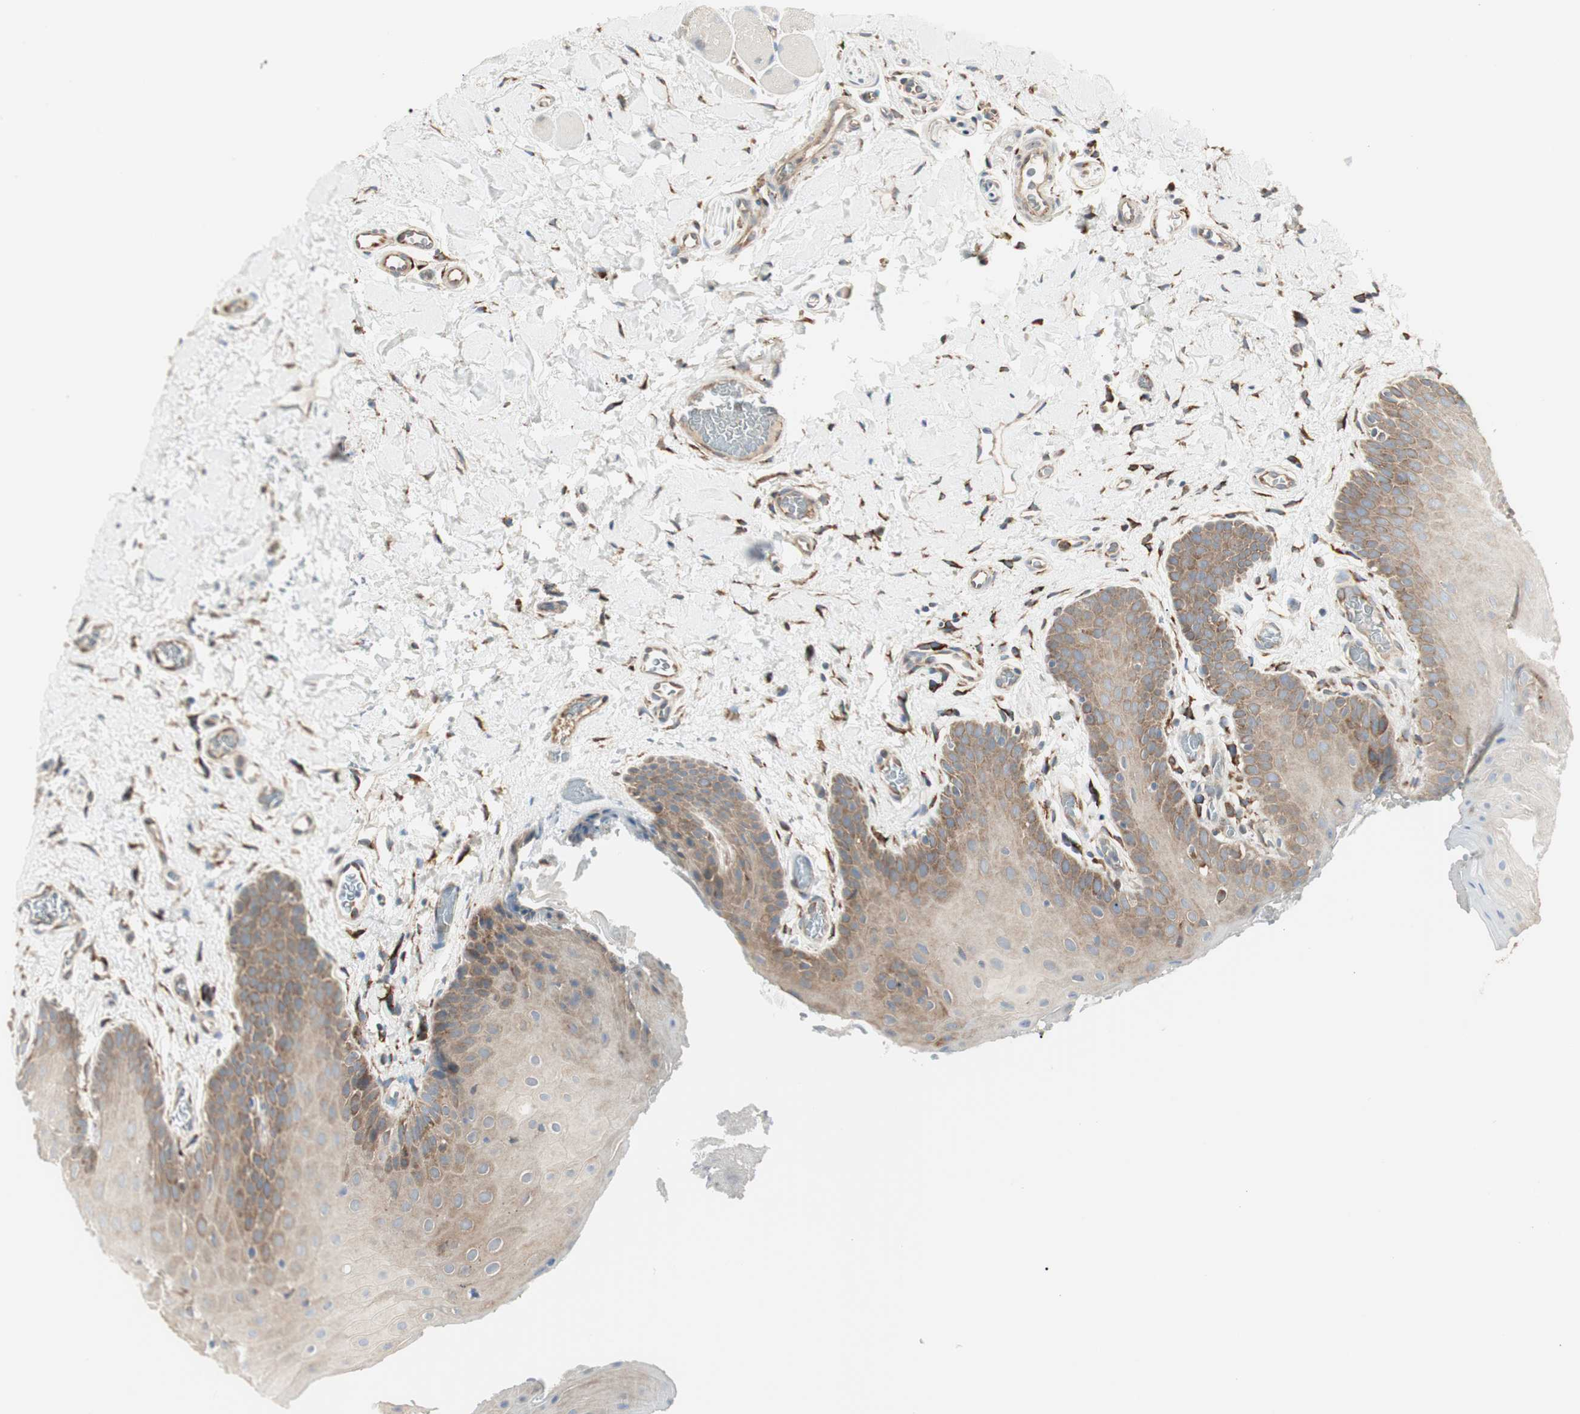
{"staining": {"intensity": "moderate", "quantity": "<25%", "location": "cytoplasmic/membranous"}, "tissue": "oral mucosa", "cell_type": "Squamous epithelial cells", "image_type": "normal", "snomed": [{"axis": "morphology", "description": "Normal tissue, NOS"}, {"axis": "topography", "description": "Oral tissue"}], "caption": "Squamous epithelial cells display moderate cytoplasmic/membranous positivity in about <25% of cells in benign oral mucosa.", "gene": "HSP90B1", "patient": {"sex": "male", "age": 54}}